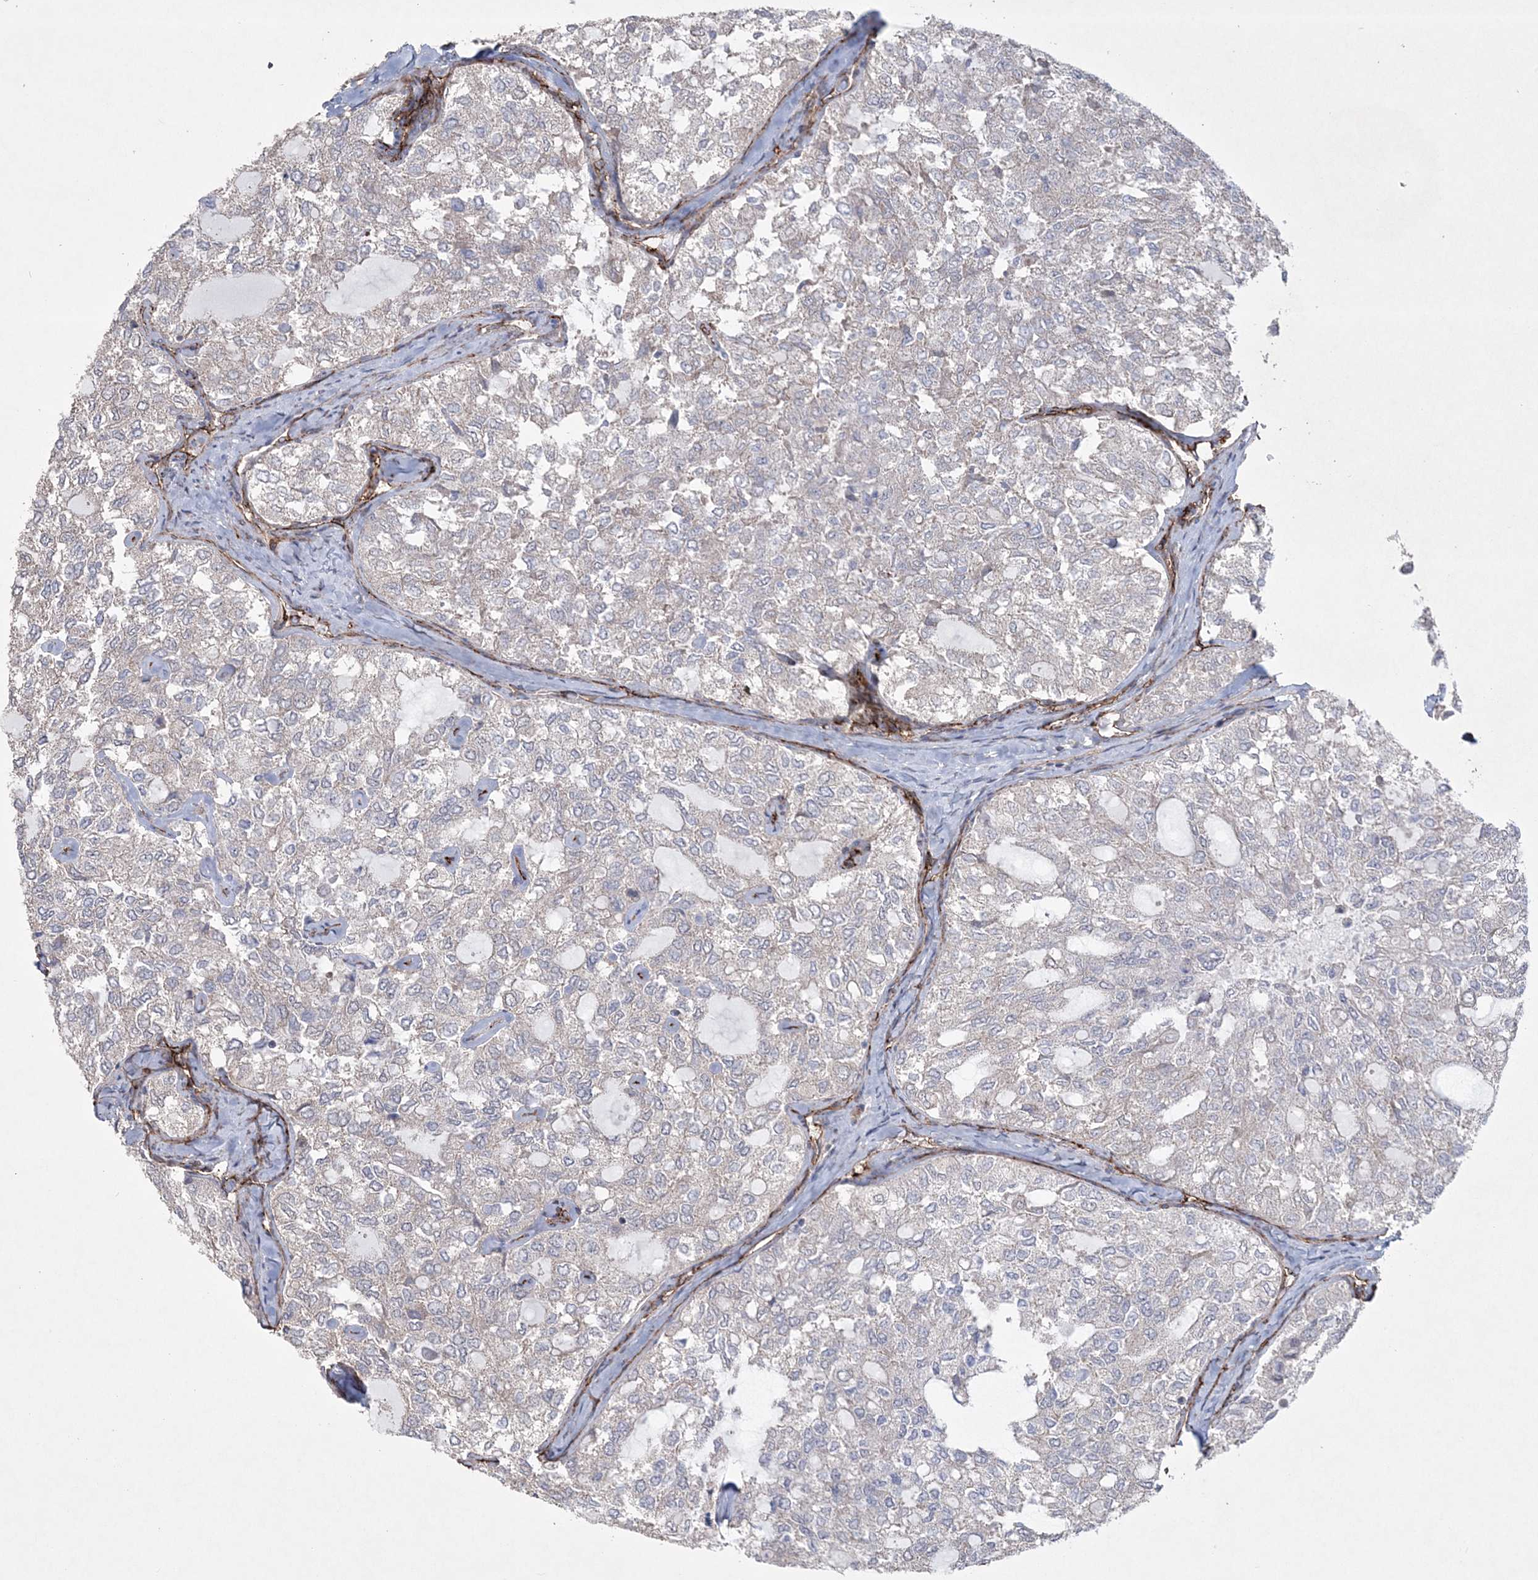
{"staining": {"intensity": "negative", "quantity": "none", "location": "none"}, "tissue": "thyroid cancer", "cell_type": "Tumor cells", "image_type": "cancer", "snomed": [{"axis": "morphology", "description": "Follicular adenoma carcinoma, NOS"}, {"axis": "topography", "description": "Thyroid gland"}], "caption": "This photomicrograph is of thyroid cancer (follicular adenoma carcinoma) stained with immunohistochemistry to label a protein in brown with the nuclei are counter-stained blue. There is no positivity in tumor cells.", "gene": "DPCD", "patient": {"sex": "male", "age": 75}}